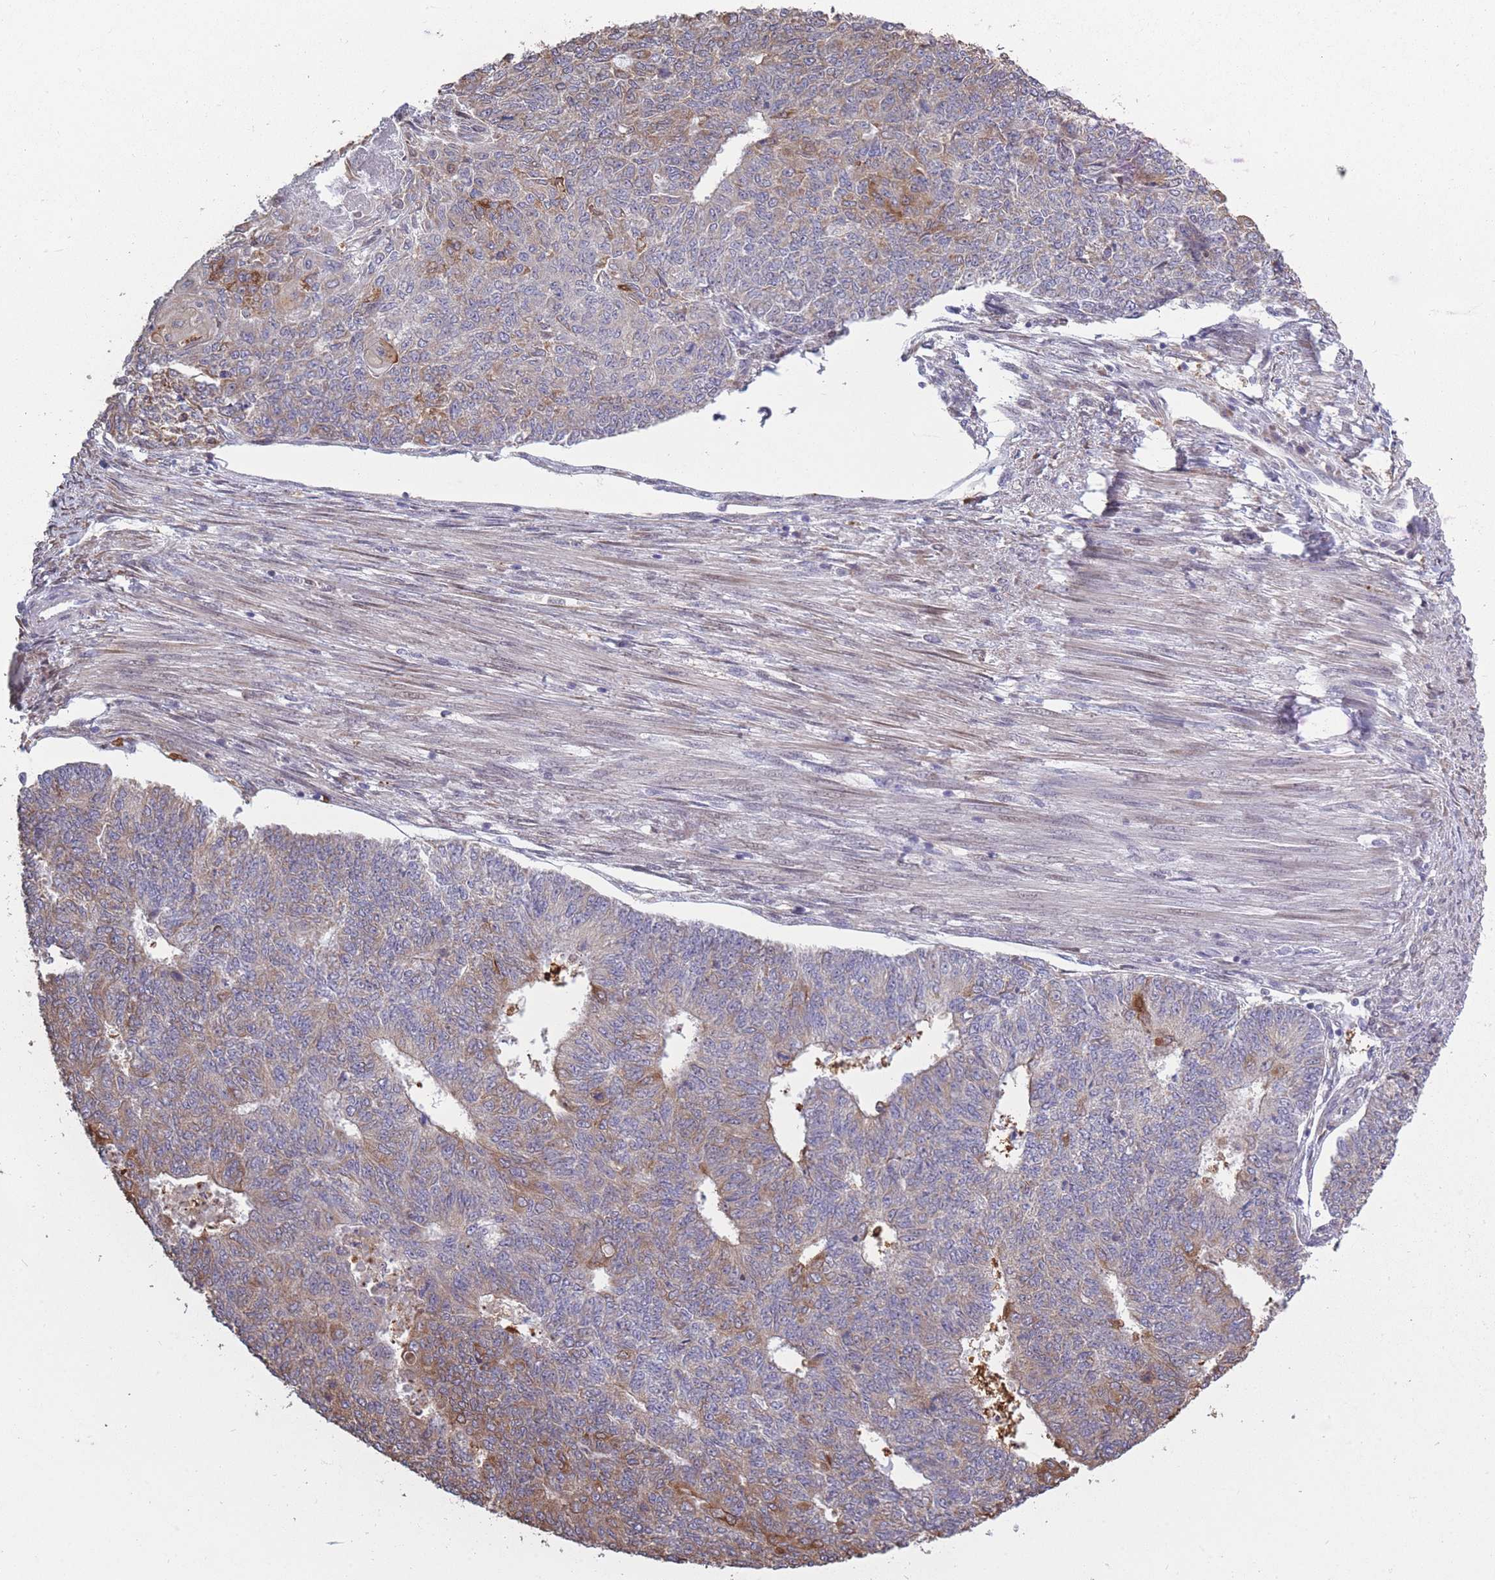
{"staining": {"intensity": "weak", "quantity": "25%-75%", "location": "cytoplasmic/membranous"}, "tissue": "endometrial cancer", "cell_type": "Tumor cells", "image_type": "cancer", "snomed": [{"axis": "morphology", "description": "Adenocarcinoma, NOS"}, {"axis": "topography", "description": "Endometrium"}], "caption": "DAB immunohistochemical staining of human endometrial adenocarcinoma displays weak cytoplasmic/membranous protein expression in approximately 25%-75% of tumor cells. (DAB (3,3'-diaminobenzidine) IHC with brightfield microscopy, high magnification).", "gene": "ARL13B", "patient": {"sex": "female", "age": 32}}